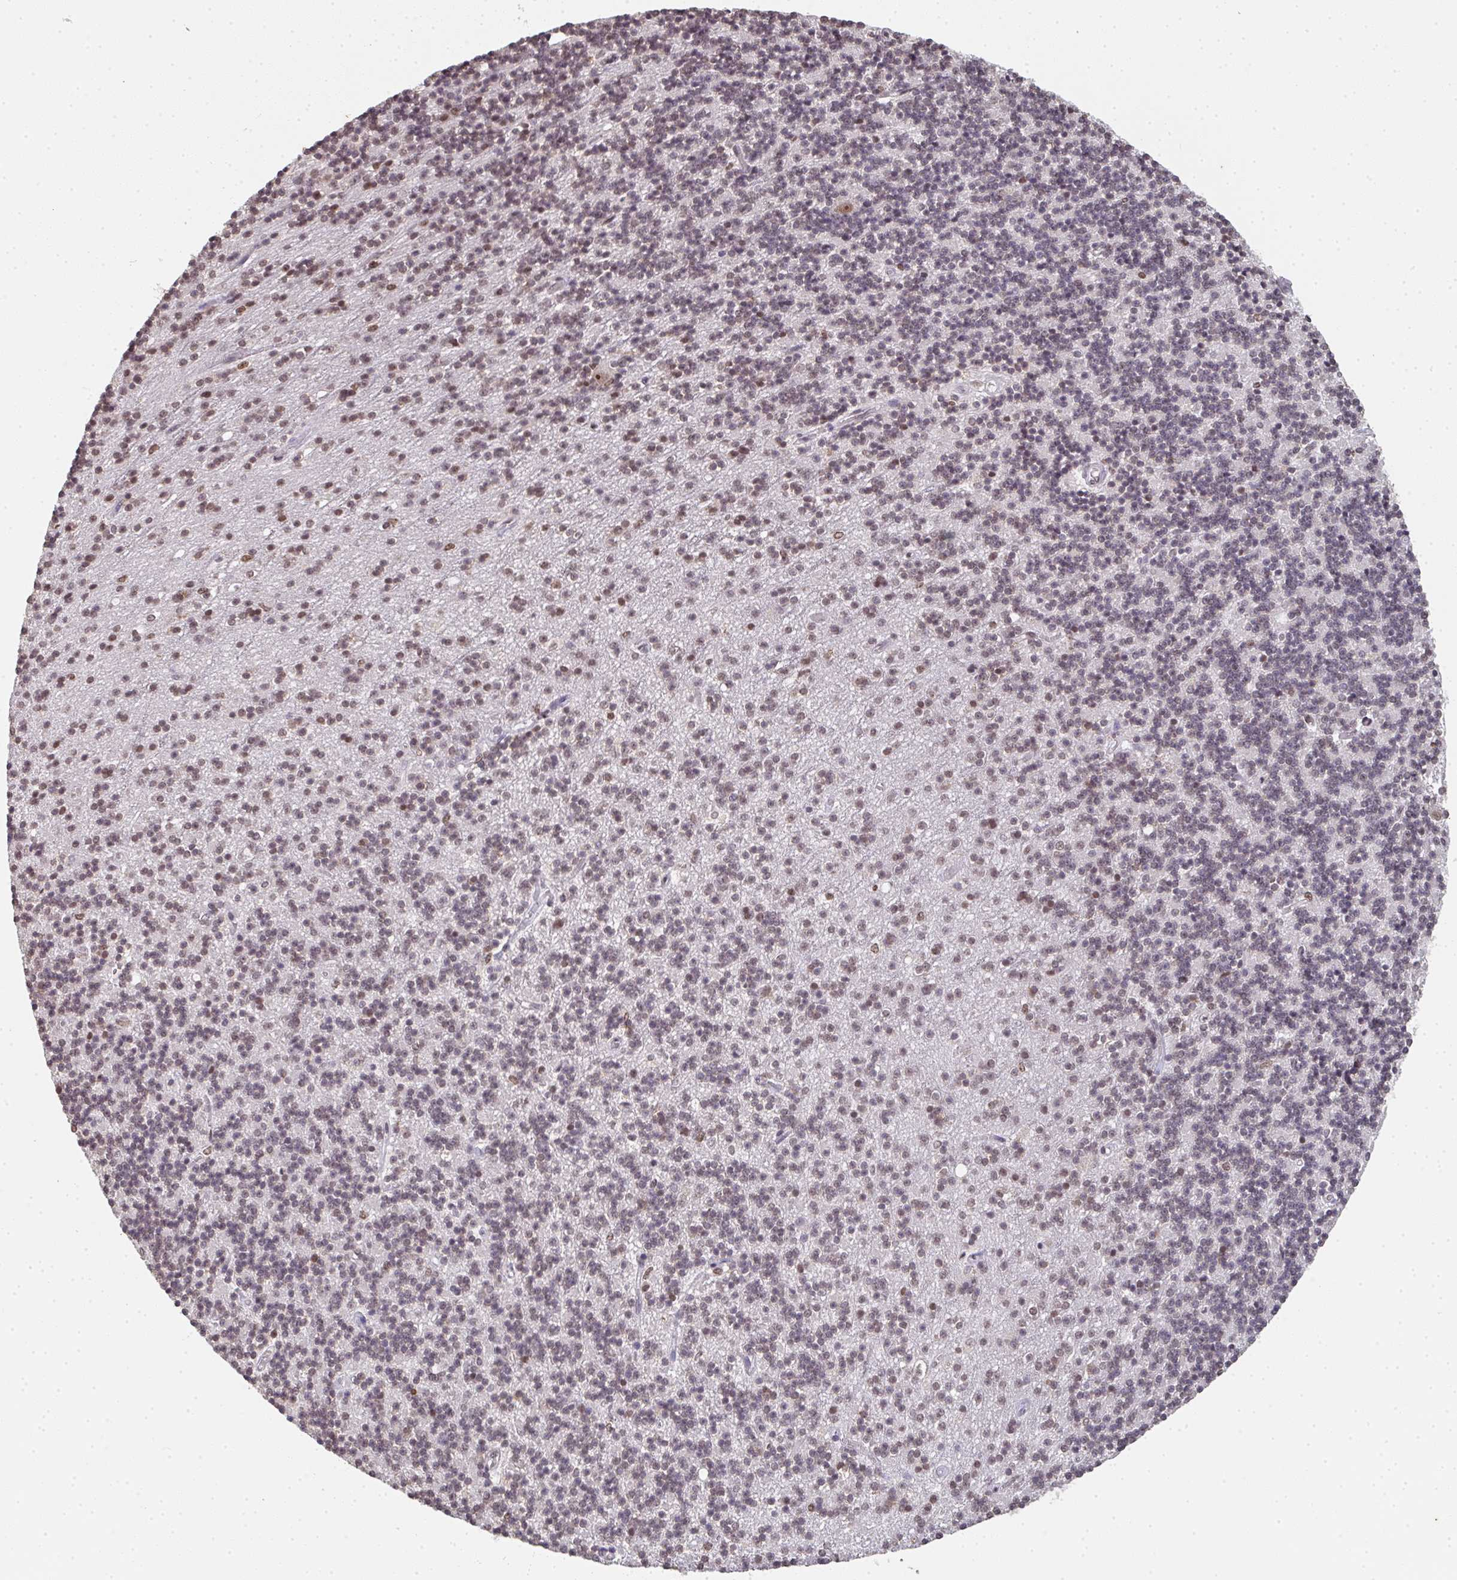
{"staining": {"intensity": "weak", "quantity": "25%-75%", "location": "nuclear"}, "tissue": "cerebellum", "cell_type": "Cells in granular layer", "image_type": "normal", "snomed": [{"axis": "morphology", "description": "Normal tissue, NOS"}, {"axis": "topography", "description": "Cerebellum"}], "caption": "IHC micrograph of benign human cerebellum stained for a protein (brown), which reveals low levels of weak nuclear staining in about 25%-75% of cells in granular layer.", "gene": "DKC1", "patient": {"sex": "male", "age": 54}}